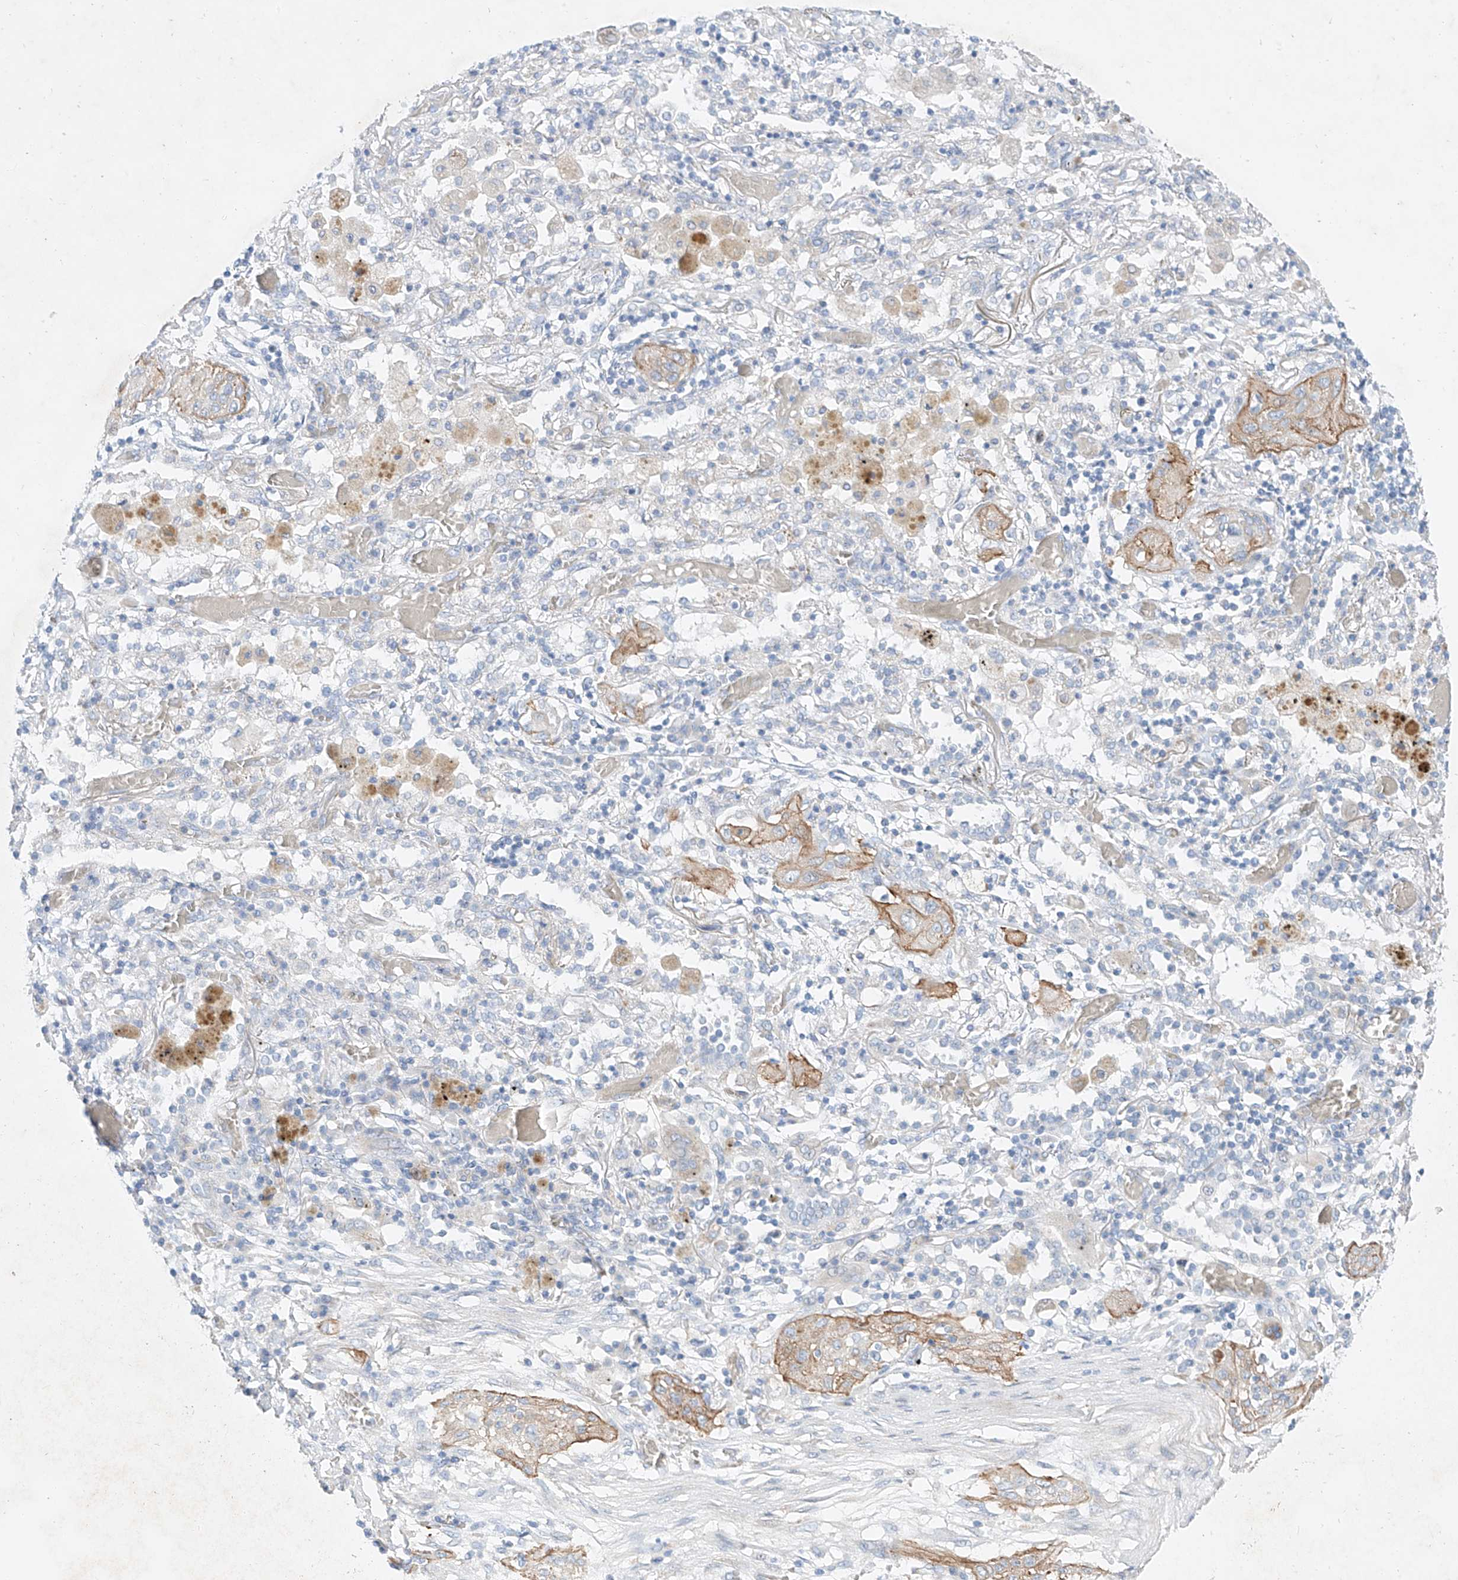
{"staining": {"intensity": "moderate", "quantity": ">75%", "location": "cytoplasmic/membranous"}, "tissue": "lung cancer", "cell_type": "Tumor cells", "image_type": "cancer", "snomed": [{"axis": "morphology", "description": "Squamous cell carcinoma, NOS"}, {"axis": "topography", "description": "Lung"}], "caption": "Human squamous cell carcinoma (lung) stained with a protein marker shows moderate staining in tumor cells.", "gene": "AJM1", "patient": {"sex": "female", "age": 47}}